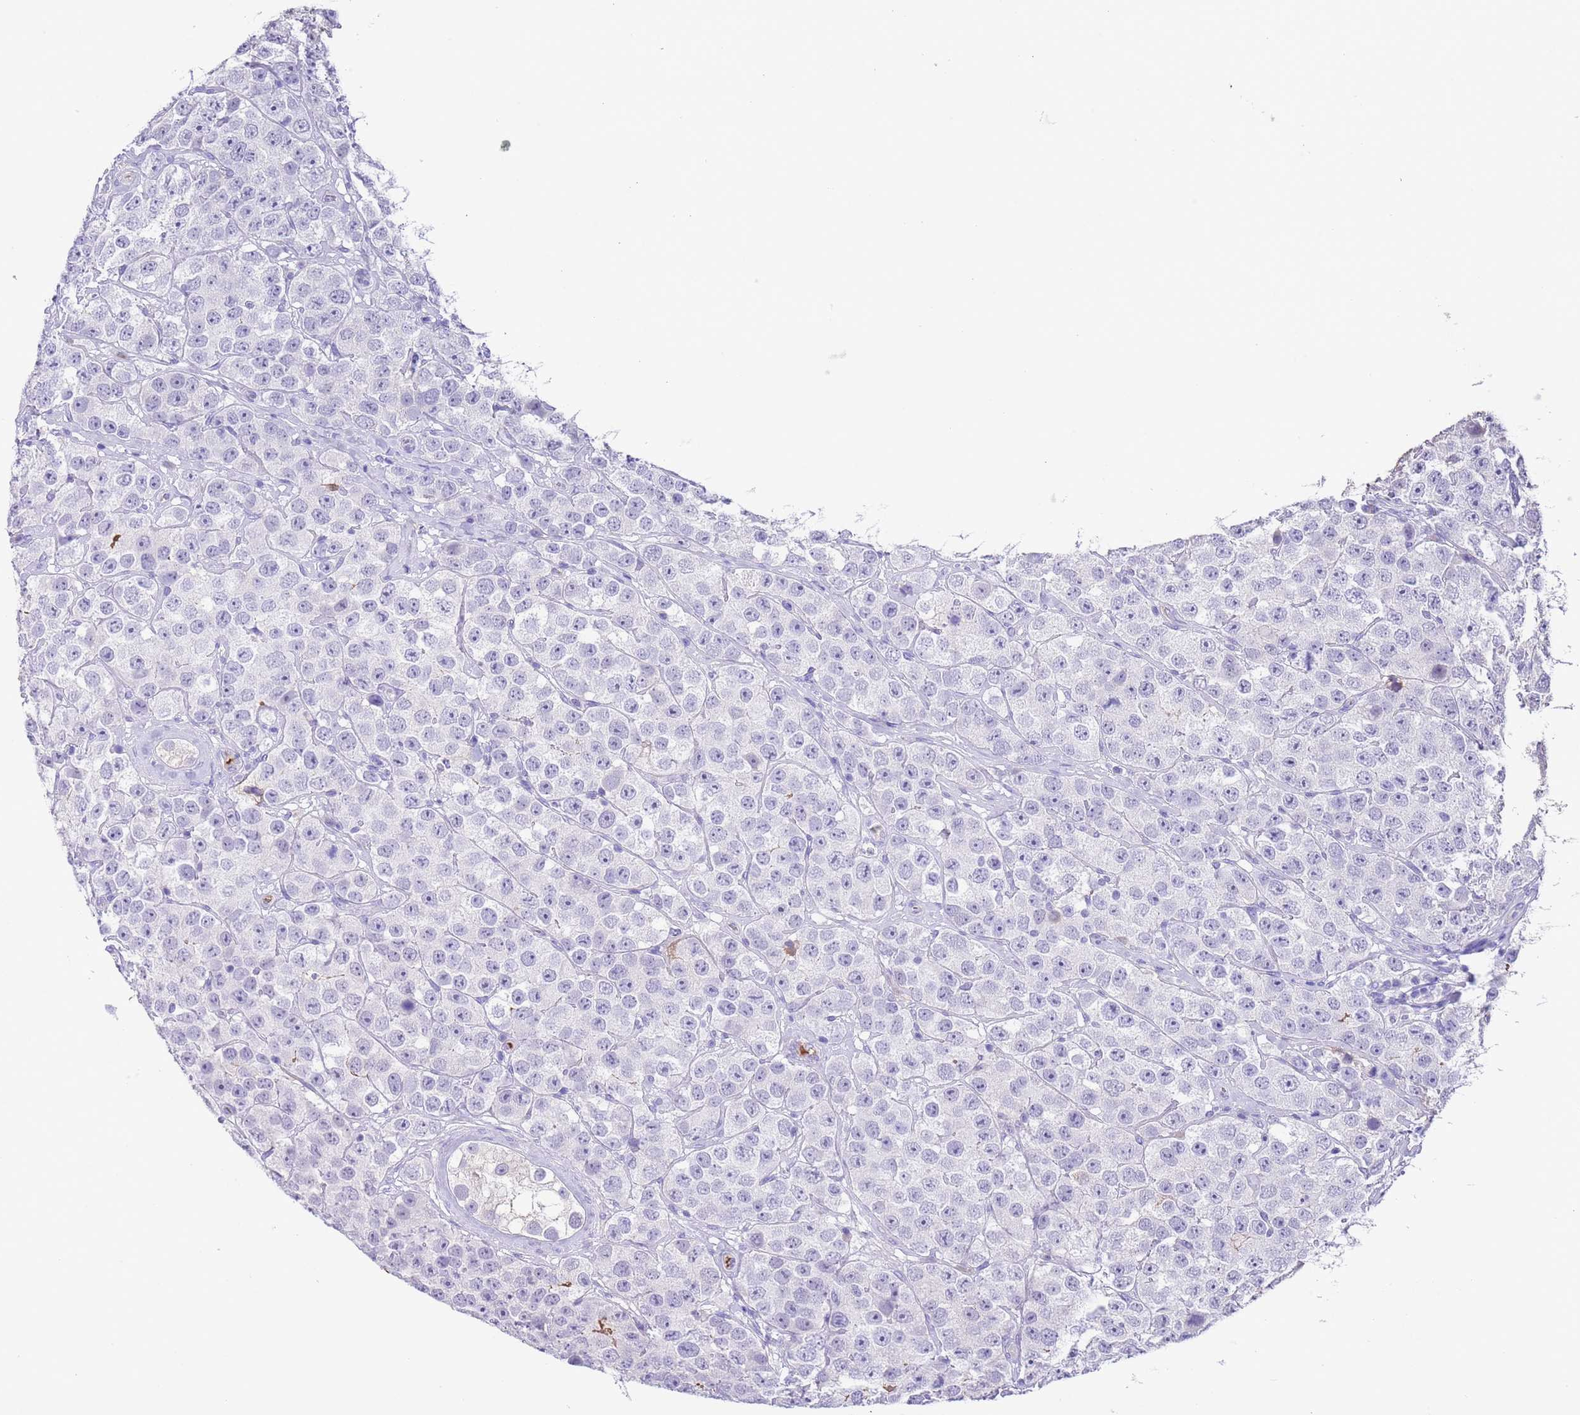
{"staining": {"intensity": "negative", "quantity": "none", "location": "none"}, "tissue": "testis cancer", "cell_type": "Tumor cells", "image_type": "cancer", "snomed": [{"axis": "morphology", "description": "Seminoma, NOS"}, {"axis": "topography", "description": "Testis"}], "caption": "A photomicrograph of human seminoma (testis) is negative for staining in tumor cells.", "gene": "IGF1", "patient": {"sex": "male", "age": 28}}